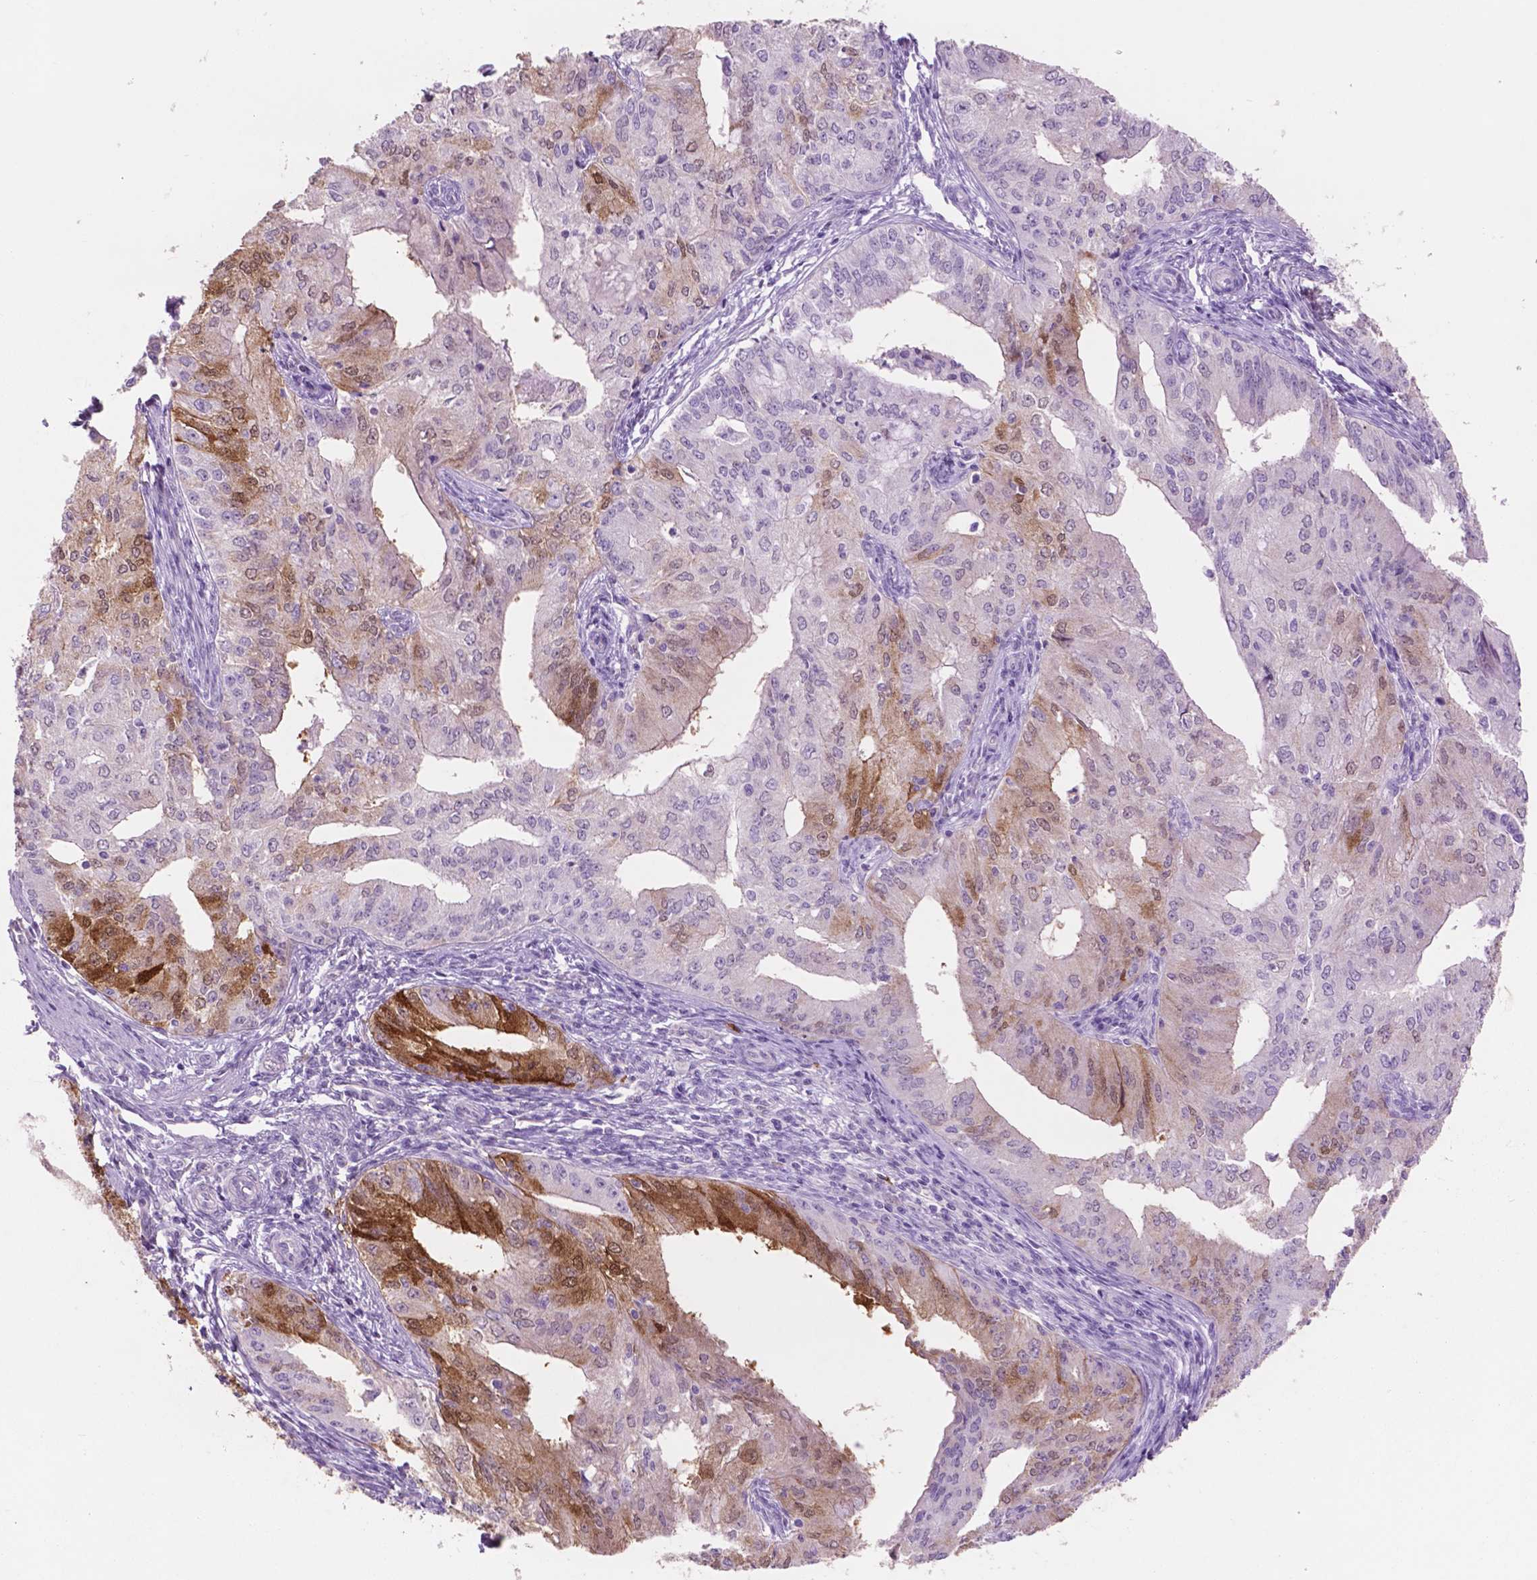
{"staining": {"intensity": "moderate", "quantity": "25%-75%", "location": "cytoplasmic/membranous,nuclear"}, "tissue": "endometrial cancer", "cell_type": "Tumor cells", "image_type": "cancer", "snomed": [{"axis": "morphology", "description": "Adenocarcinoma, NOS"}, {"axis": "topography", "description": "Endometrium"}], "caption": "The immunohistochemical stain shows moderate cytoplasmic/membranous and nuclear staining in tumor cells of endometrial cancer tissue. (DAB IHC, brown staining for protein, blue staining for nuclei).", "gene": "IDO1", "patient": {"sex": "female", "age": 50}}